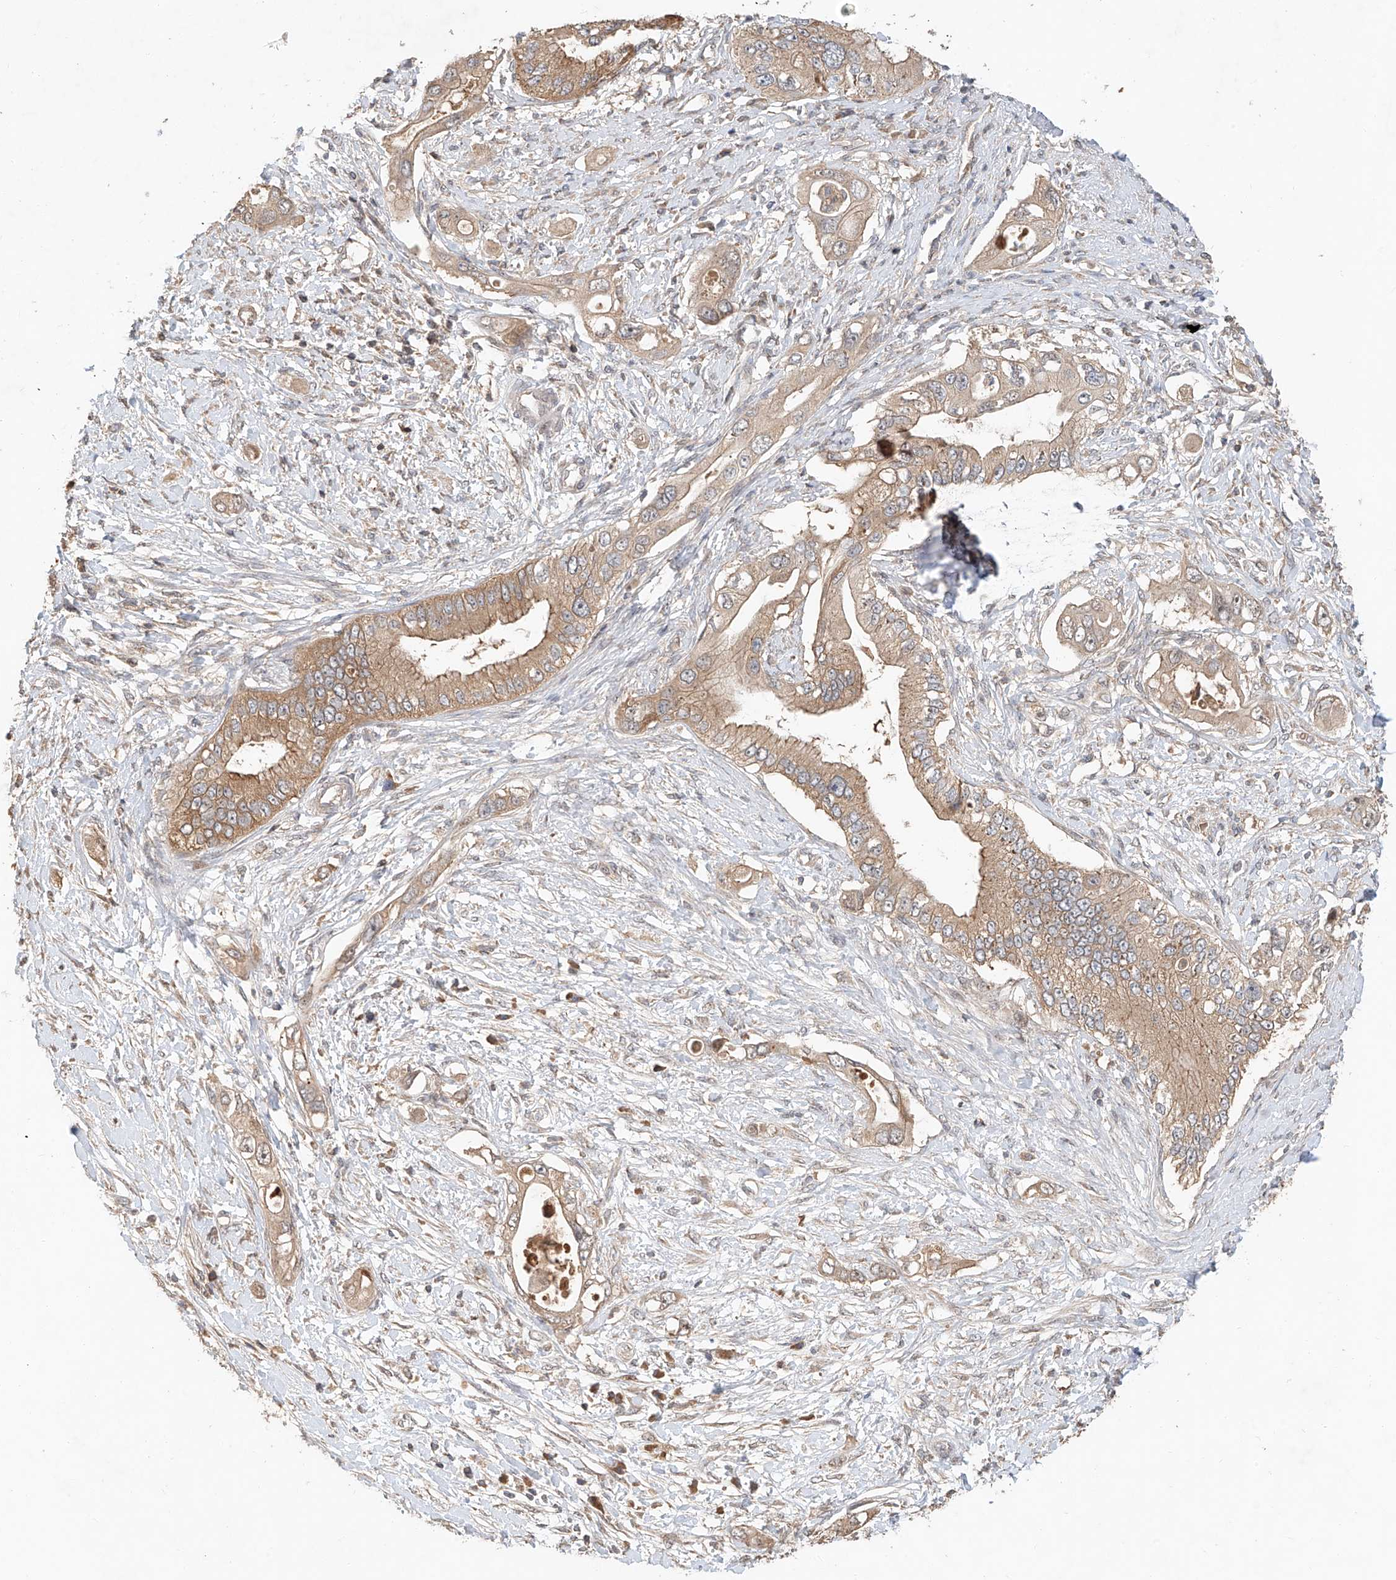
{"staining": {"intensity": "weak", "quantity": ">75%", "location": "cytoplasmic/membranous"}, "tissue": "pancreatic cancer", "cell_type": "Tumor cells", "image_type": "cancer", "snomed": [{"axis": "morphology", "description": "Inflammation, NOS"}, {"axis": "morphology", "description": "Adenocarcinoma, NOS"}, {"axis": "topography", "description": "Pancreas"}], "caption": "The photomicrograph demonstrates a brown stain indicating the presence of a protein in the cytoplasmic/membranous of tumor cells in pancreatic cancer (adenocarcinoma).", "gene": "TMEM61", "patient": {"sex": "female", "age": 56}}